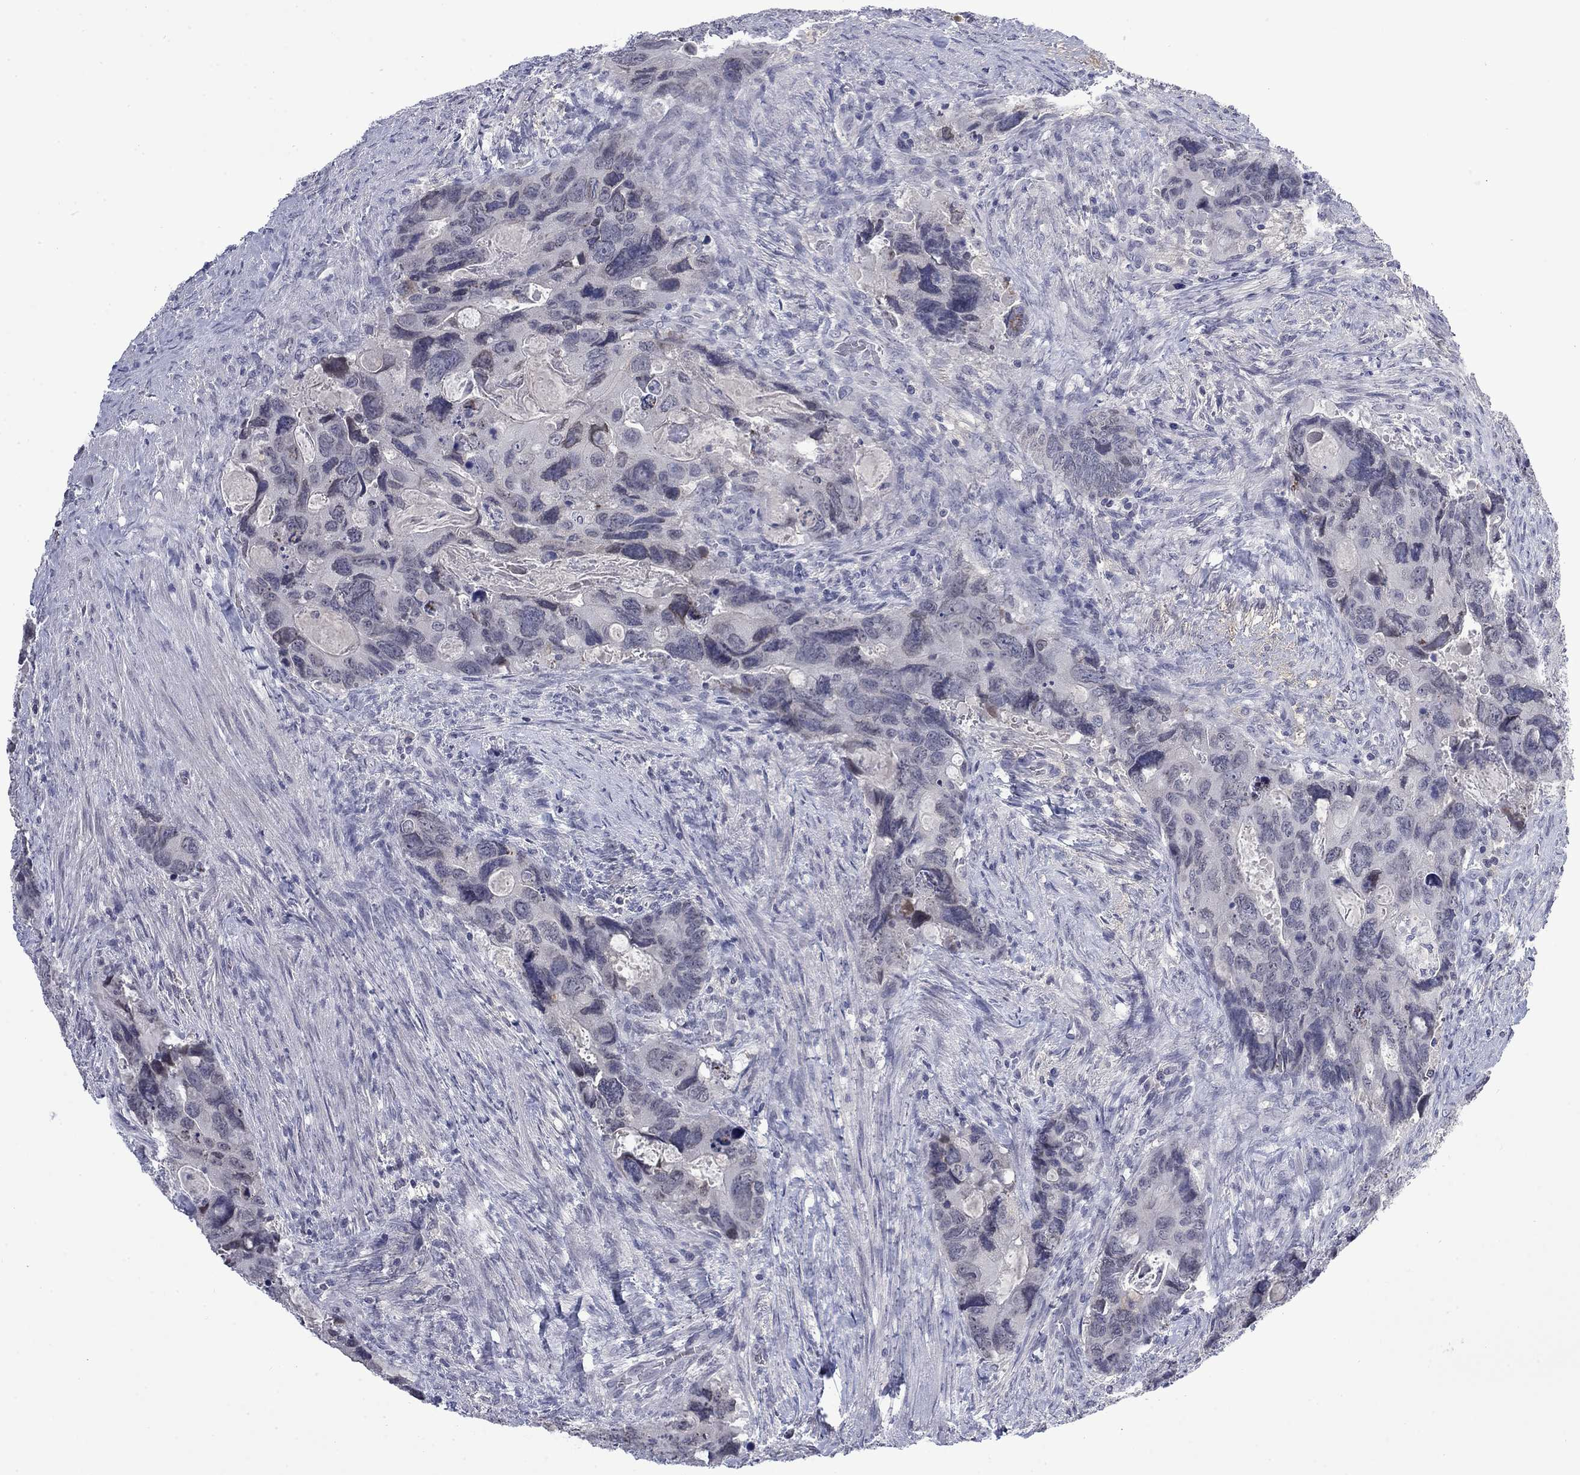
{"staining": {"intensity": "negative", "quantity": "none", "location": "none"}, "tissue": "colorectal cancer", "cell_type": "Tumor cells", "image_type": "cancer", "snomed": [{"axis": "morphology", "description": "Adenocarcinoma, NOS"}, {"axis": "topography", "description": "Rectum"}], "caption": "The micrograph demonstrates no staining of tumor cells in adenocarcinoma (colorectal).", "gene": "NSMF", "patient": {"sex": "male", "age": 62}}